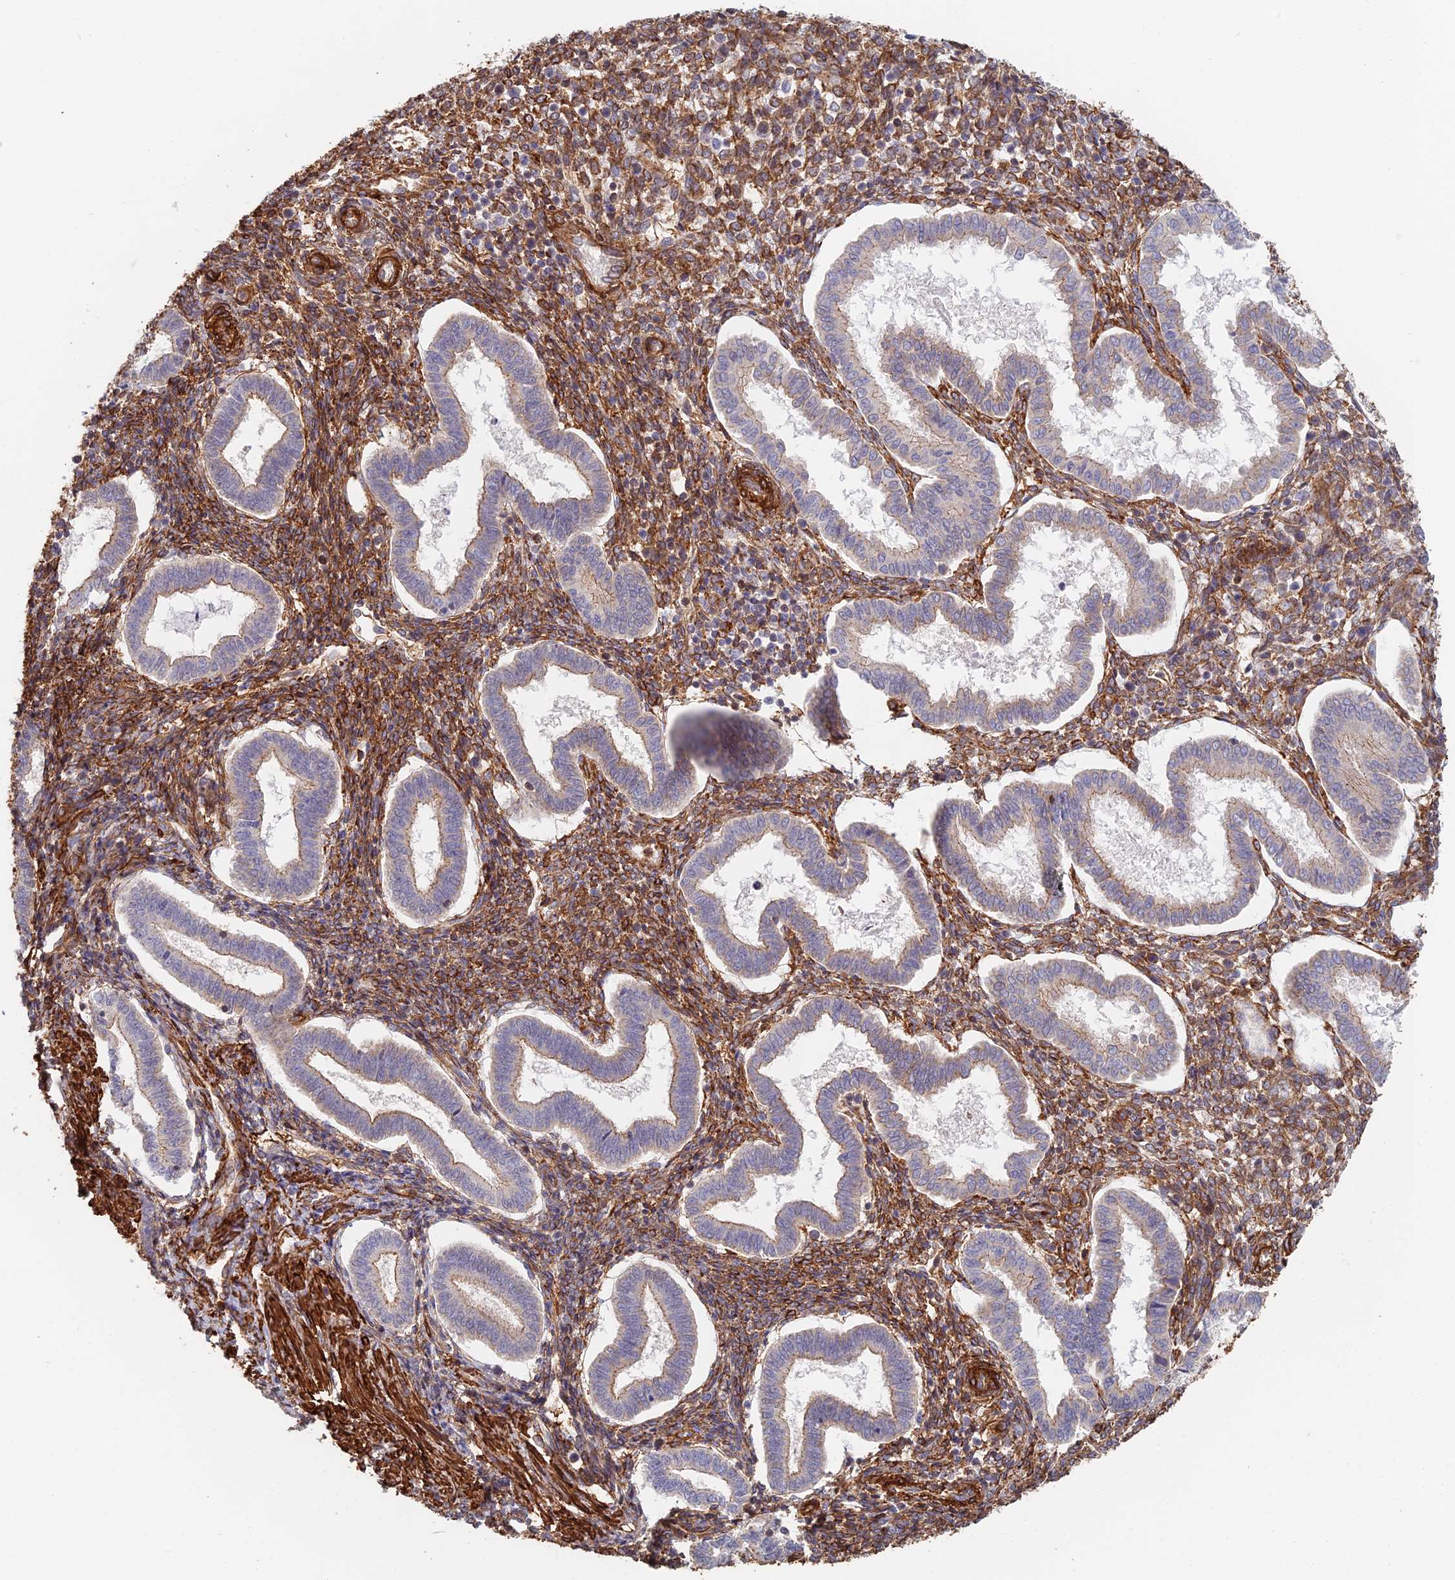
{"staining": {"intensity": "strong", "quantity": ">75%", "location": "cytoplasmic/membranous"}, "tissue": "endometrium", "cell_type": "Cells in endometrial stroma", "image_type": "normal", "snomed": [{"axis": "morphology", "description": "Normal tissue, NOS"}, {"axis": "topography", "description": "Endometrium"}], "caption": "Cells in endometrial stroma show strong cytoplasmic/membranous positivity in about >75% of cells in unremarkable endometrium.", "gene": "PAK4", "patient": {"sex": "female", "age": 24}}